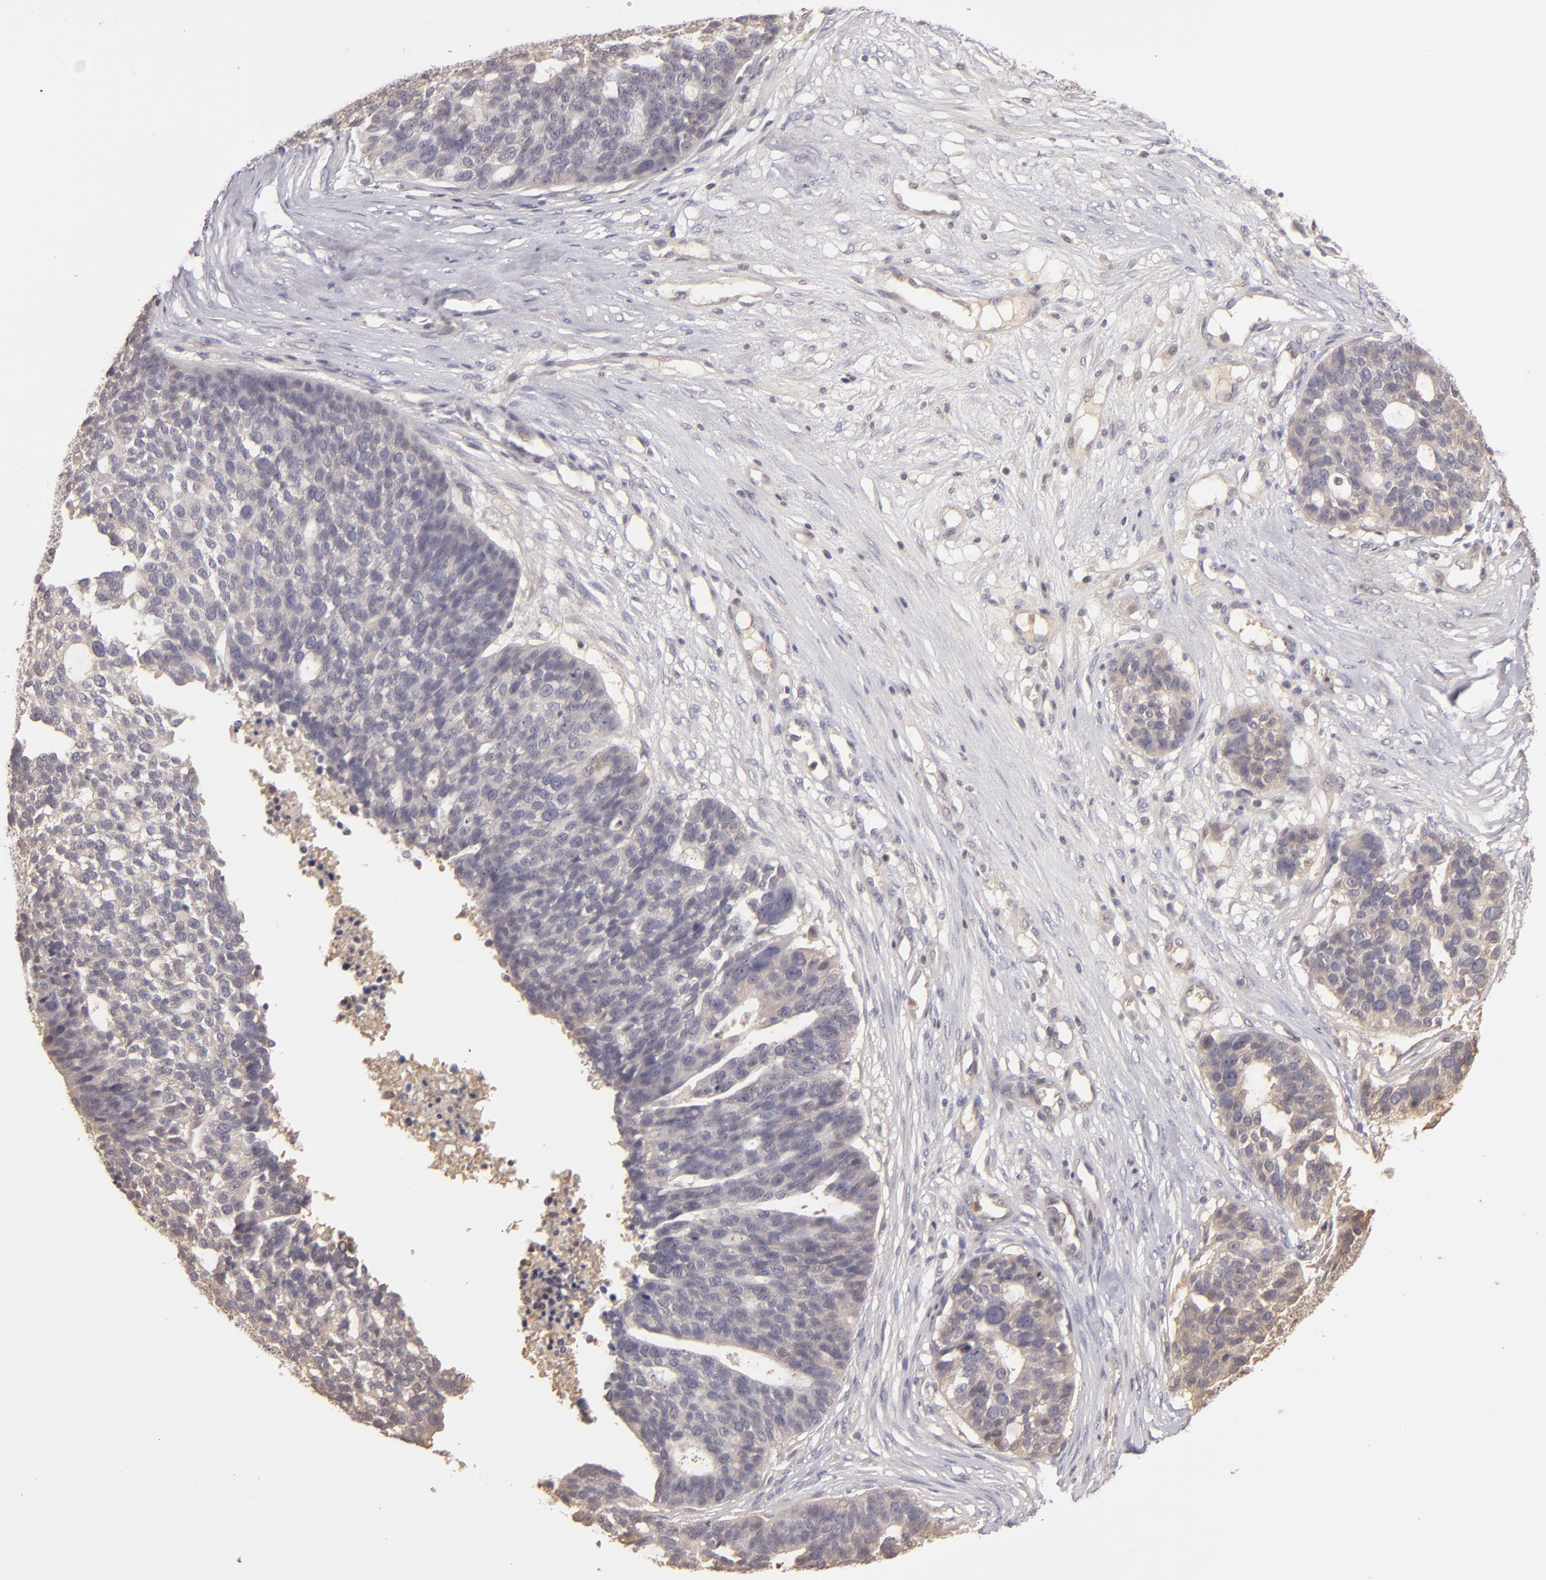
{"staining": {"intensity": "weak", "quantity": ">75%", "location": "cytoplasmic/membranous"}, "tissue": "ovarian cancer", "cell_type": "Tumor cells", "image_type": "cancer", "snomed": [{"axis": "morphology", "description": "Cystadenocarcinoma, serous, NOS"}, {"axis": "topography", "description": "Ovary"}], "caption": "There is low levels of weak cytoplasmic/membranous positivity in tumor cells of serous cystadenocarcinoma (ovarian), as demonstrated by immunohistochemical staining (brown color).", "gene": "LRG1", "patient": {"sex": "female", "age": 59}}